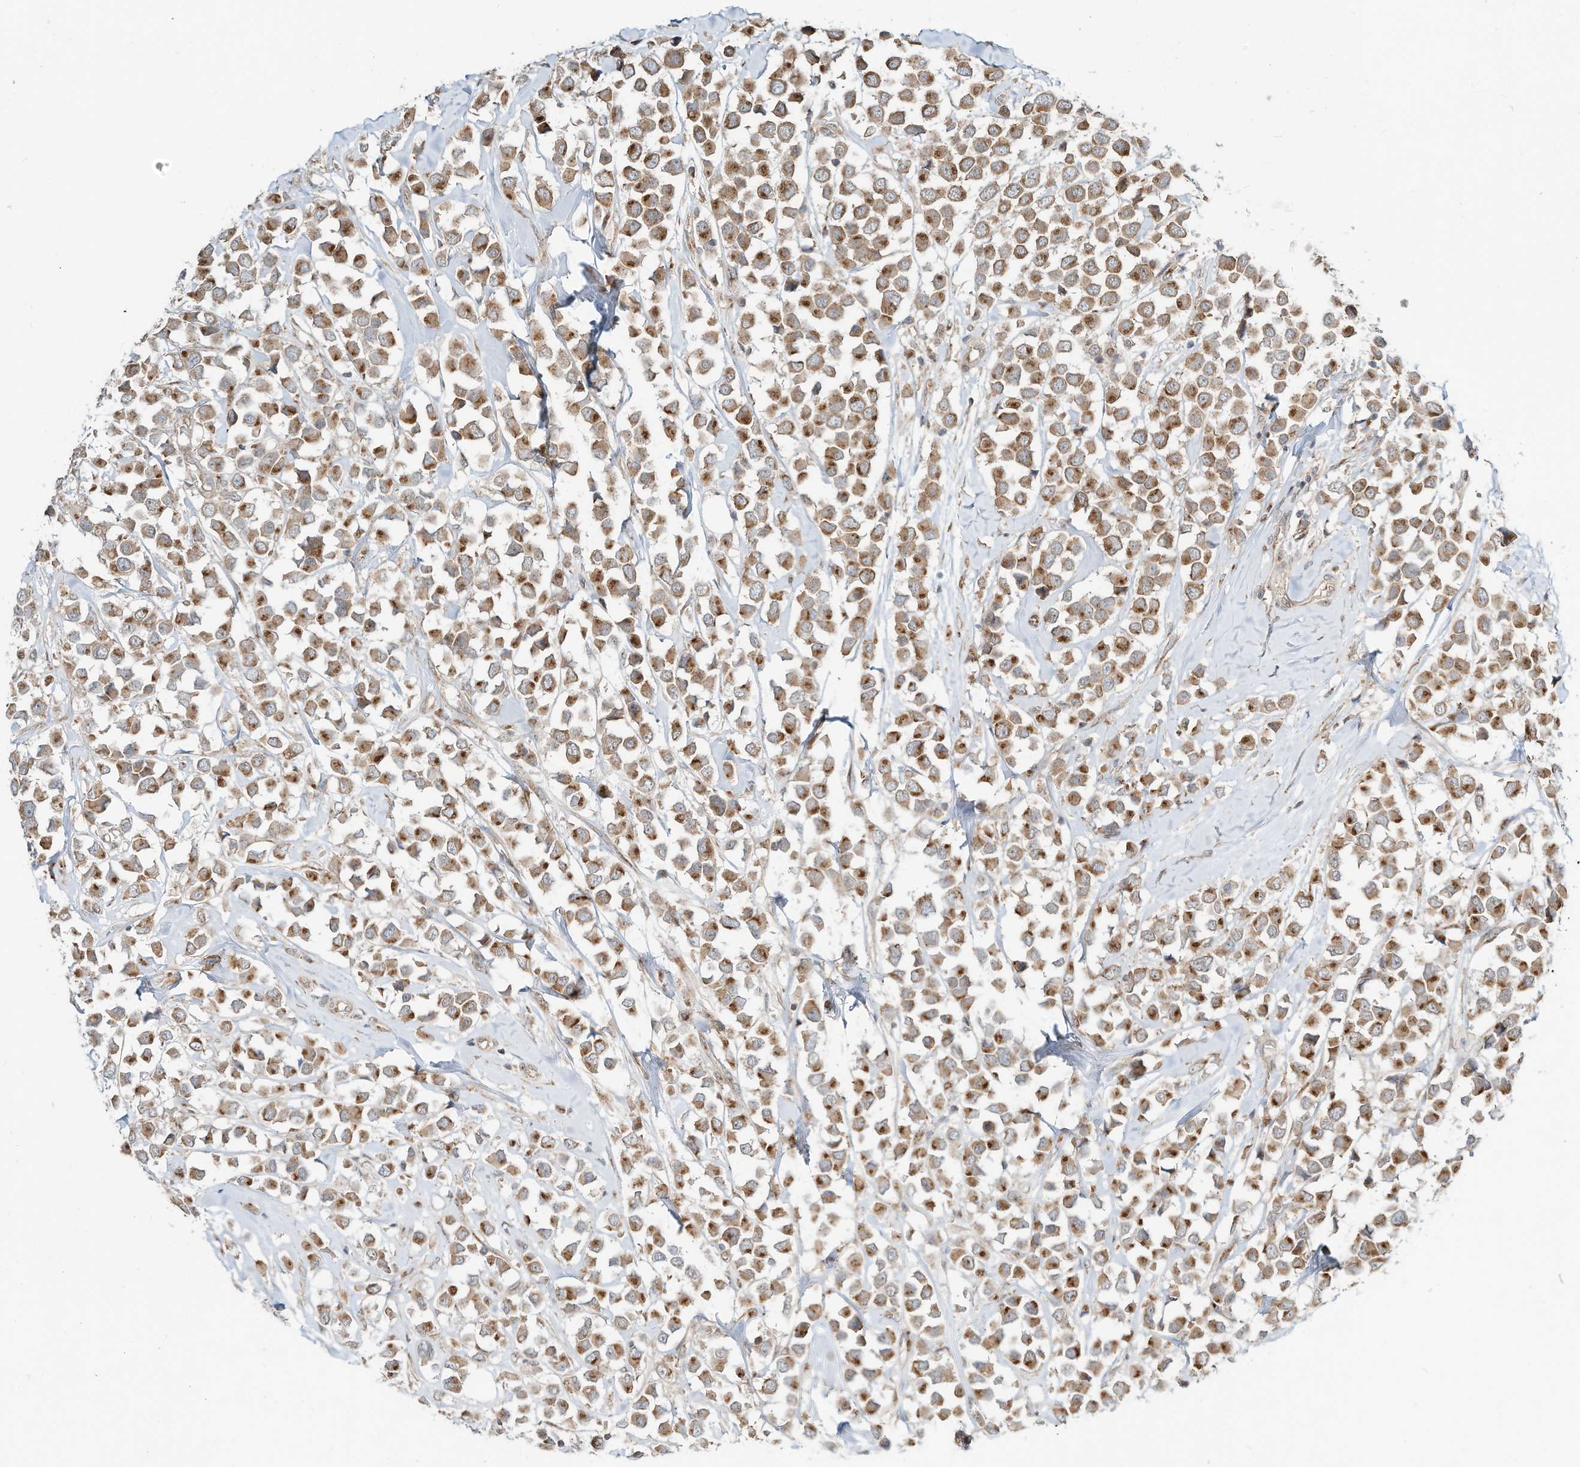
{"staining": {"intensity": "moderate", "quantity": ">75%", "location": "cytoplasmic/membranous"}, "tissue": "breast cancer", "cell_type": "Tumor cells", "image_type": "cancer", "snomed": [{"axis": "morphology", "description": "Duct carcinoma"}, {"axis": "topography", "description": "Breast"}], "caption": "Breast cancer (invasive ductal carcinoma) stained for a protein exhibits moderate cytoplasmic/membranous positivity in tumor cells.", "gene": "CUX1", "patient": {"sex": "female", "age": 61}}